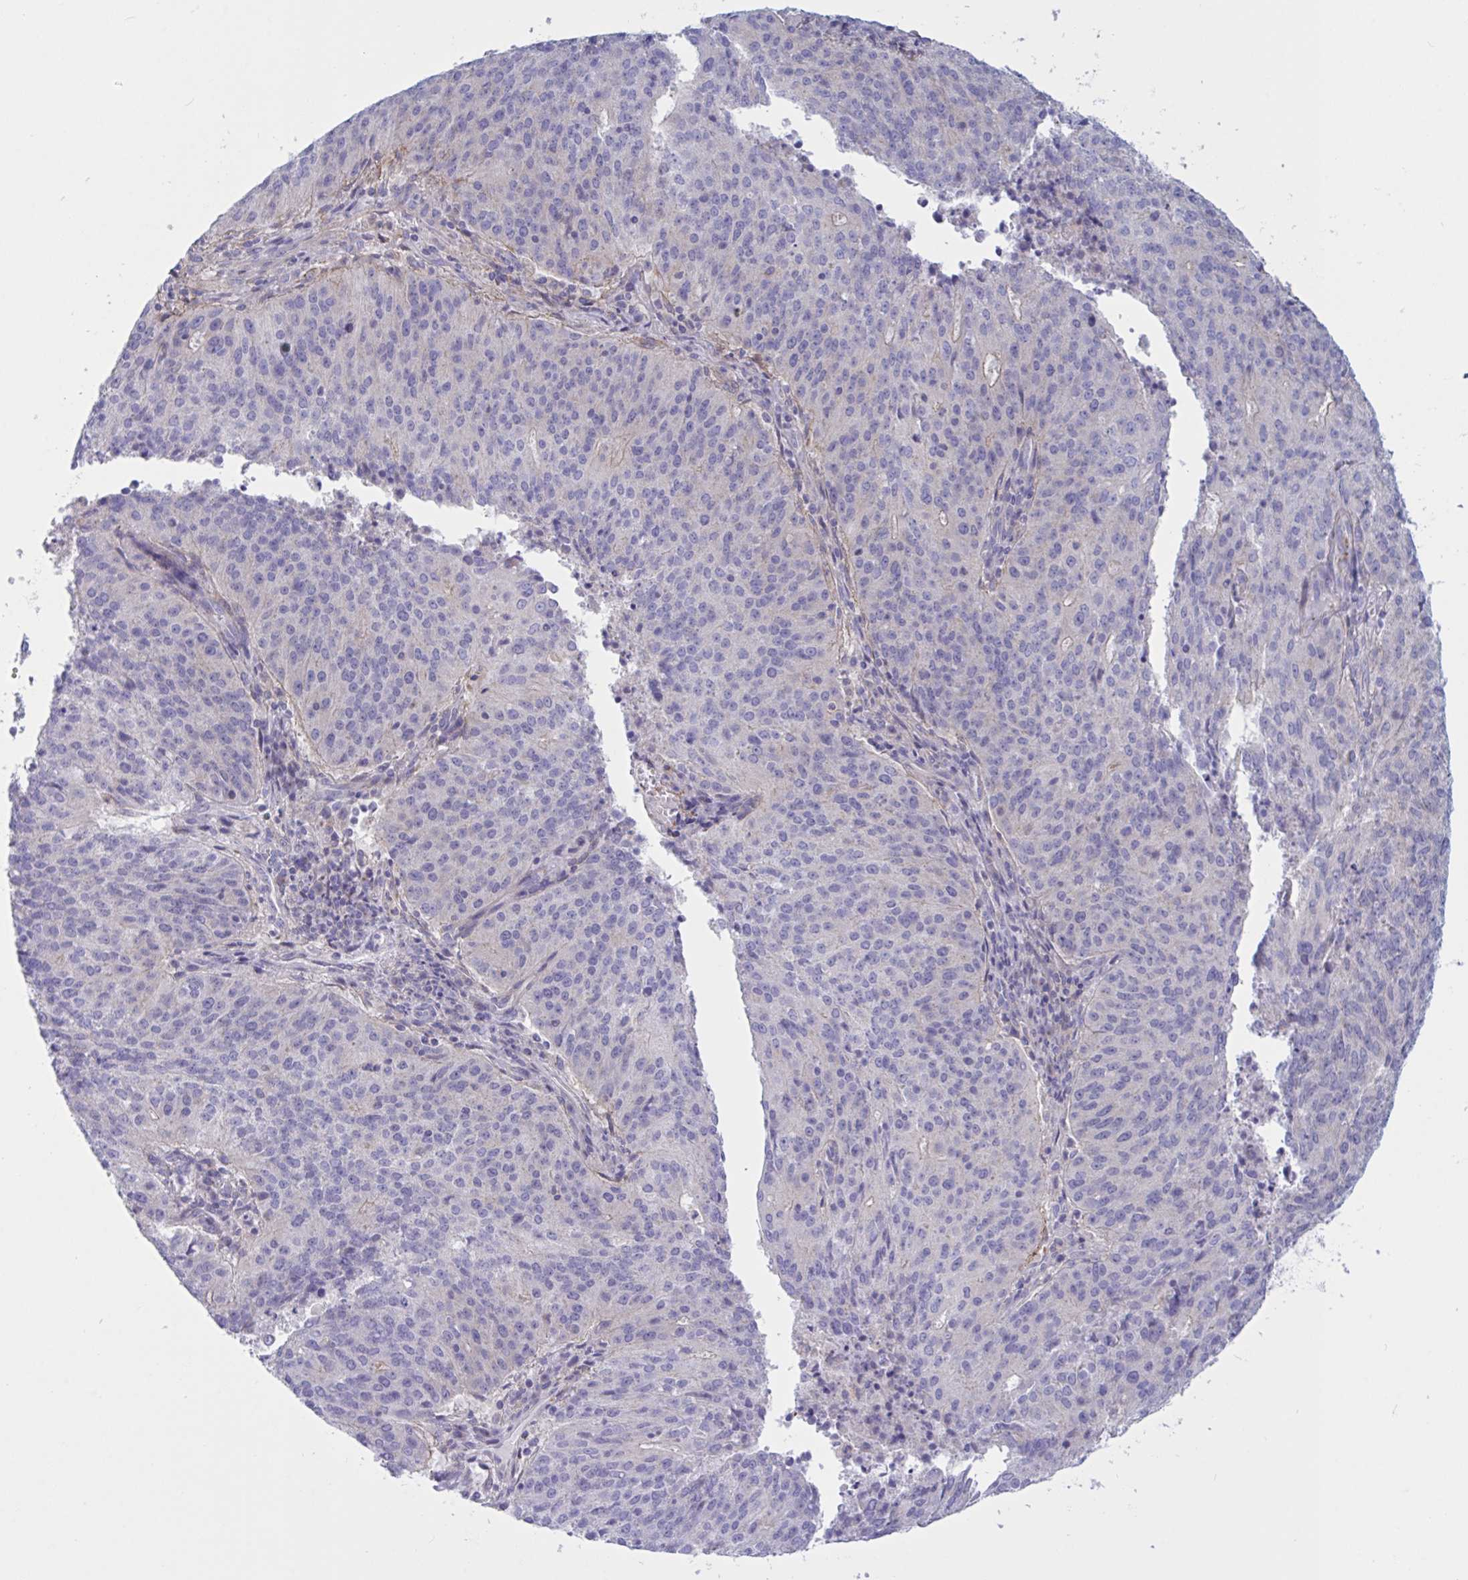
{"staining": {"intensity": "negative", "quantity": "none", "location": "none"}, "tissue": "endometrial cancer", "cell_type": "Tumor cells", "image_type": "cancer", "snomed": [{"axis": "morphology", "description": "Adenocarcinoma, NOS"}, {"axis": "topography", "description": "Endometrium"}], "caption": "IHC of human adenocarcinoma (endometrial) reveals no positivity in tumor cells. (Immunohistochemistry, brightfield microscopy, high magnification).", "gene": "OXLD1", "patient": {"sex": "female", "age": 82}}